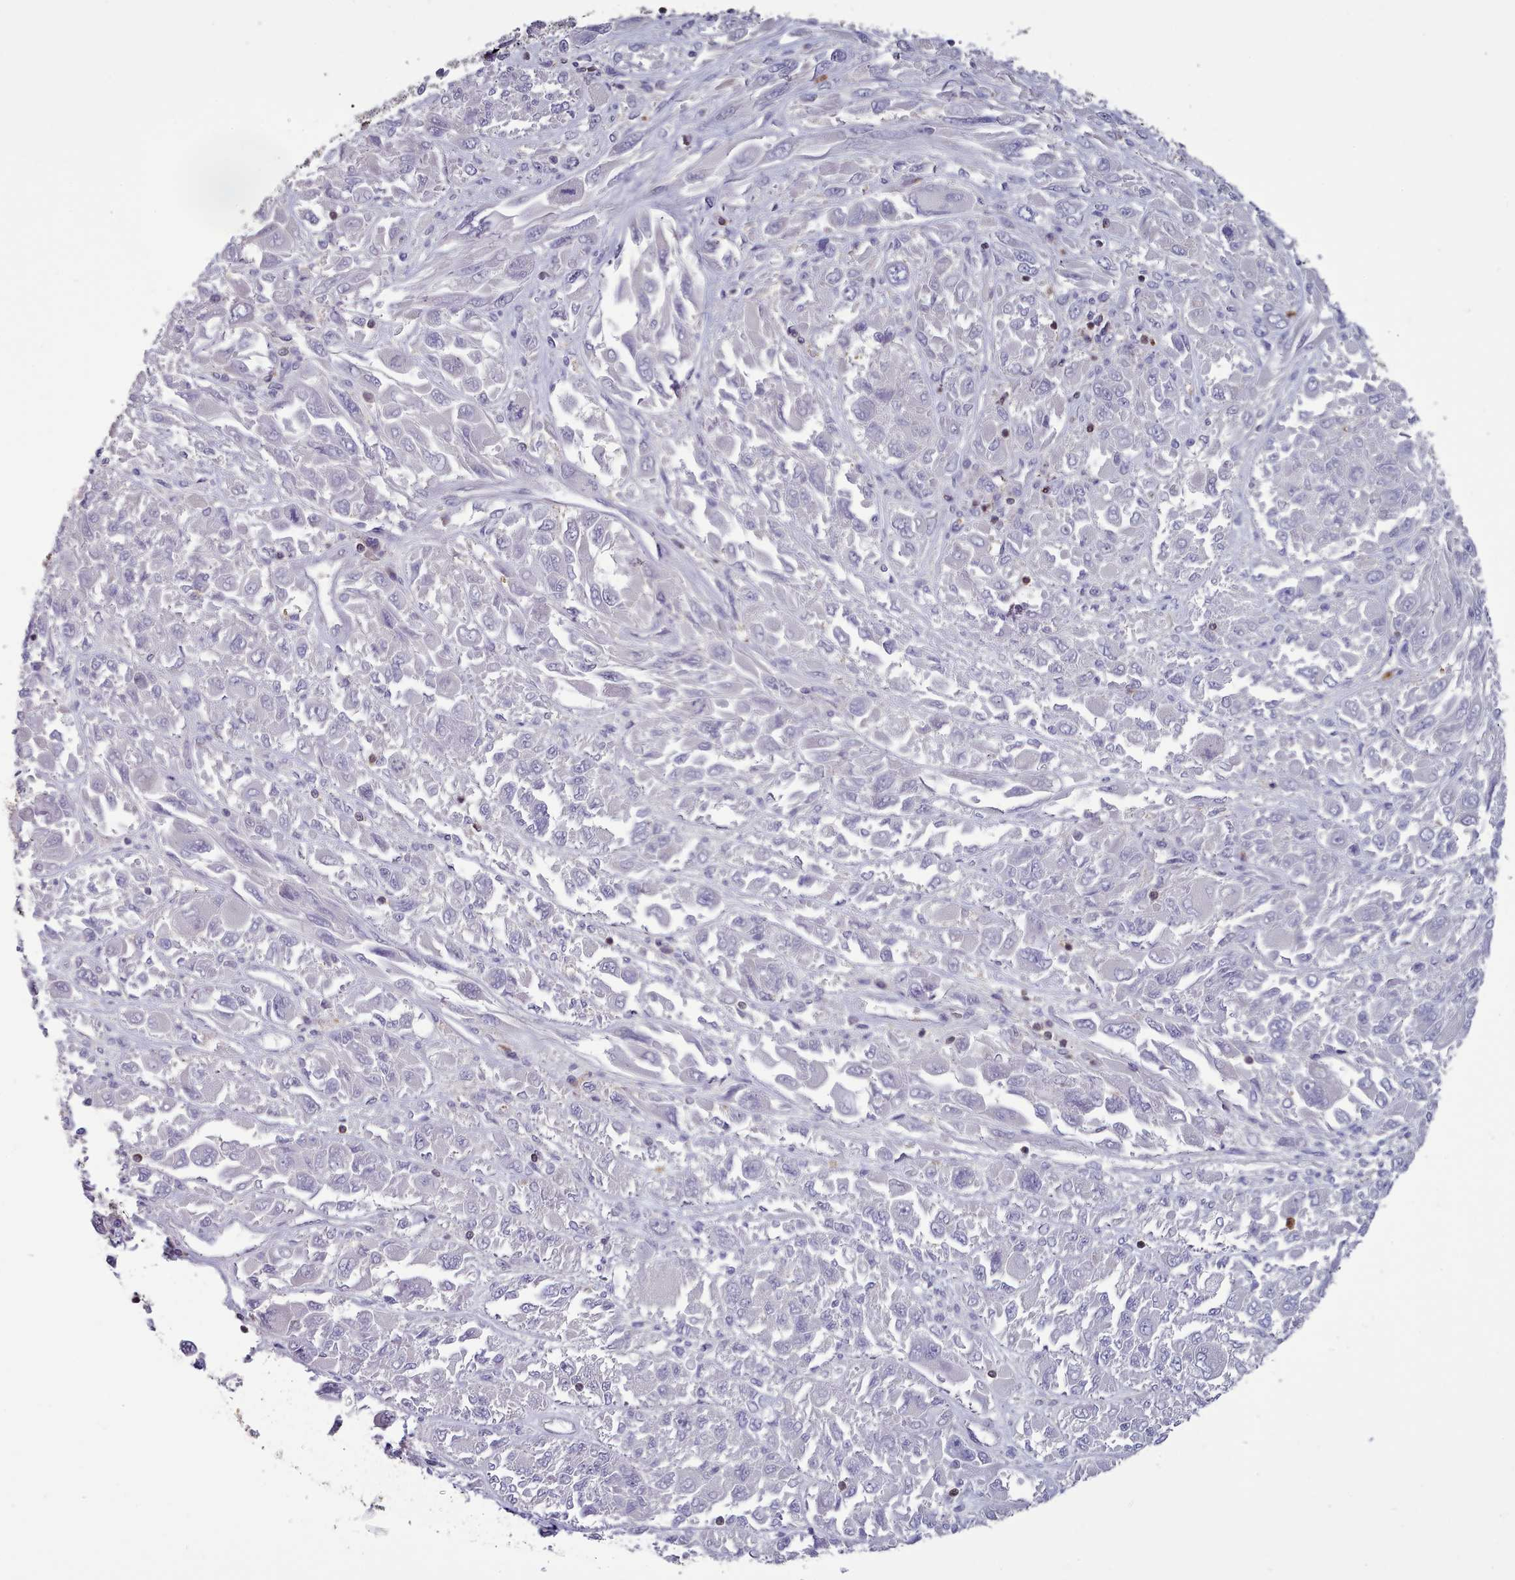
{"staining": {"intensity": "negative", "quantity": "none", "location": "none"}, "tissue": "melanoma", "cell_type": "Tumor cells", "image_type": "cancer", "snomed": [{"axis": "morphology", "description": "Malignant melanoma, NOS"}, {"axis": "topography", "description": "Skin"}], "caption": "The photomicrograph reveals no staining of tumor cells in melanoma.", "gene": "RAC2", "patient": {"sex": "female", "age": 91}}